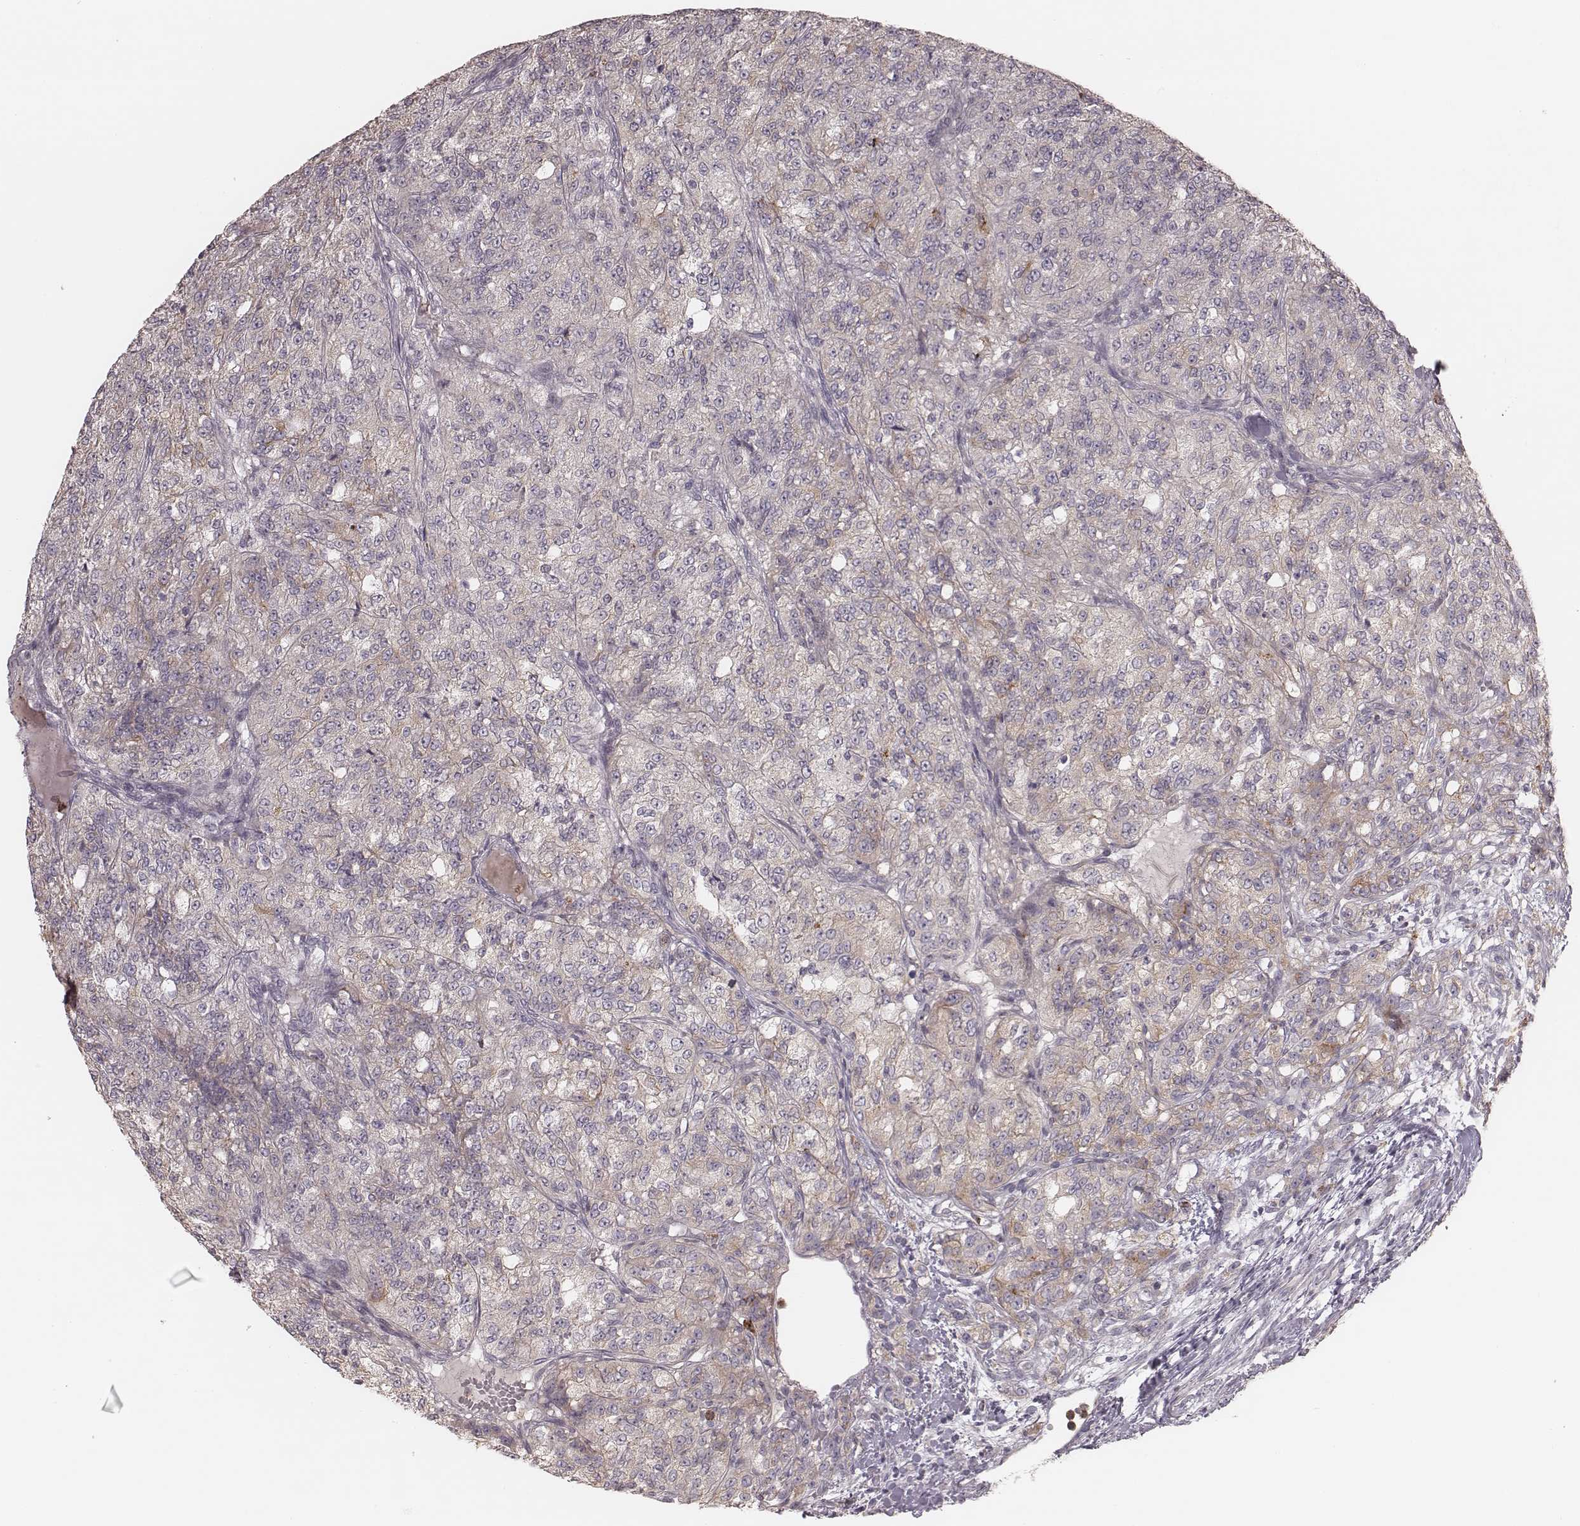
{"staining": {"intensity": "moderate", "quantity": "<25%", "location": "cytoplasmic/membranous"}, "tissue": "renal cancer", "cell_type": "Tumor cells", "image_type": "cancer", "snomed": [{"axis": "morphology", "description": "Adenocarcinoma, NOS"}, {"axis": "topography", "description": "Kidney"}], "caption": "Protein expression analysis of renal cancer demonstrates moderate cytoplasmic/membranous staining in approximately <25% of tumor cells. (Stains: DAB (3,3'-diaminobenzidine) in brown, nuclei in blue, Microscopy: brightfield microscopy at high magnification).", "gene": "ABCA7", "patient": {"sex": "female", "age": 63}}